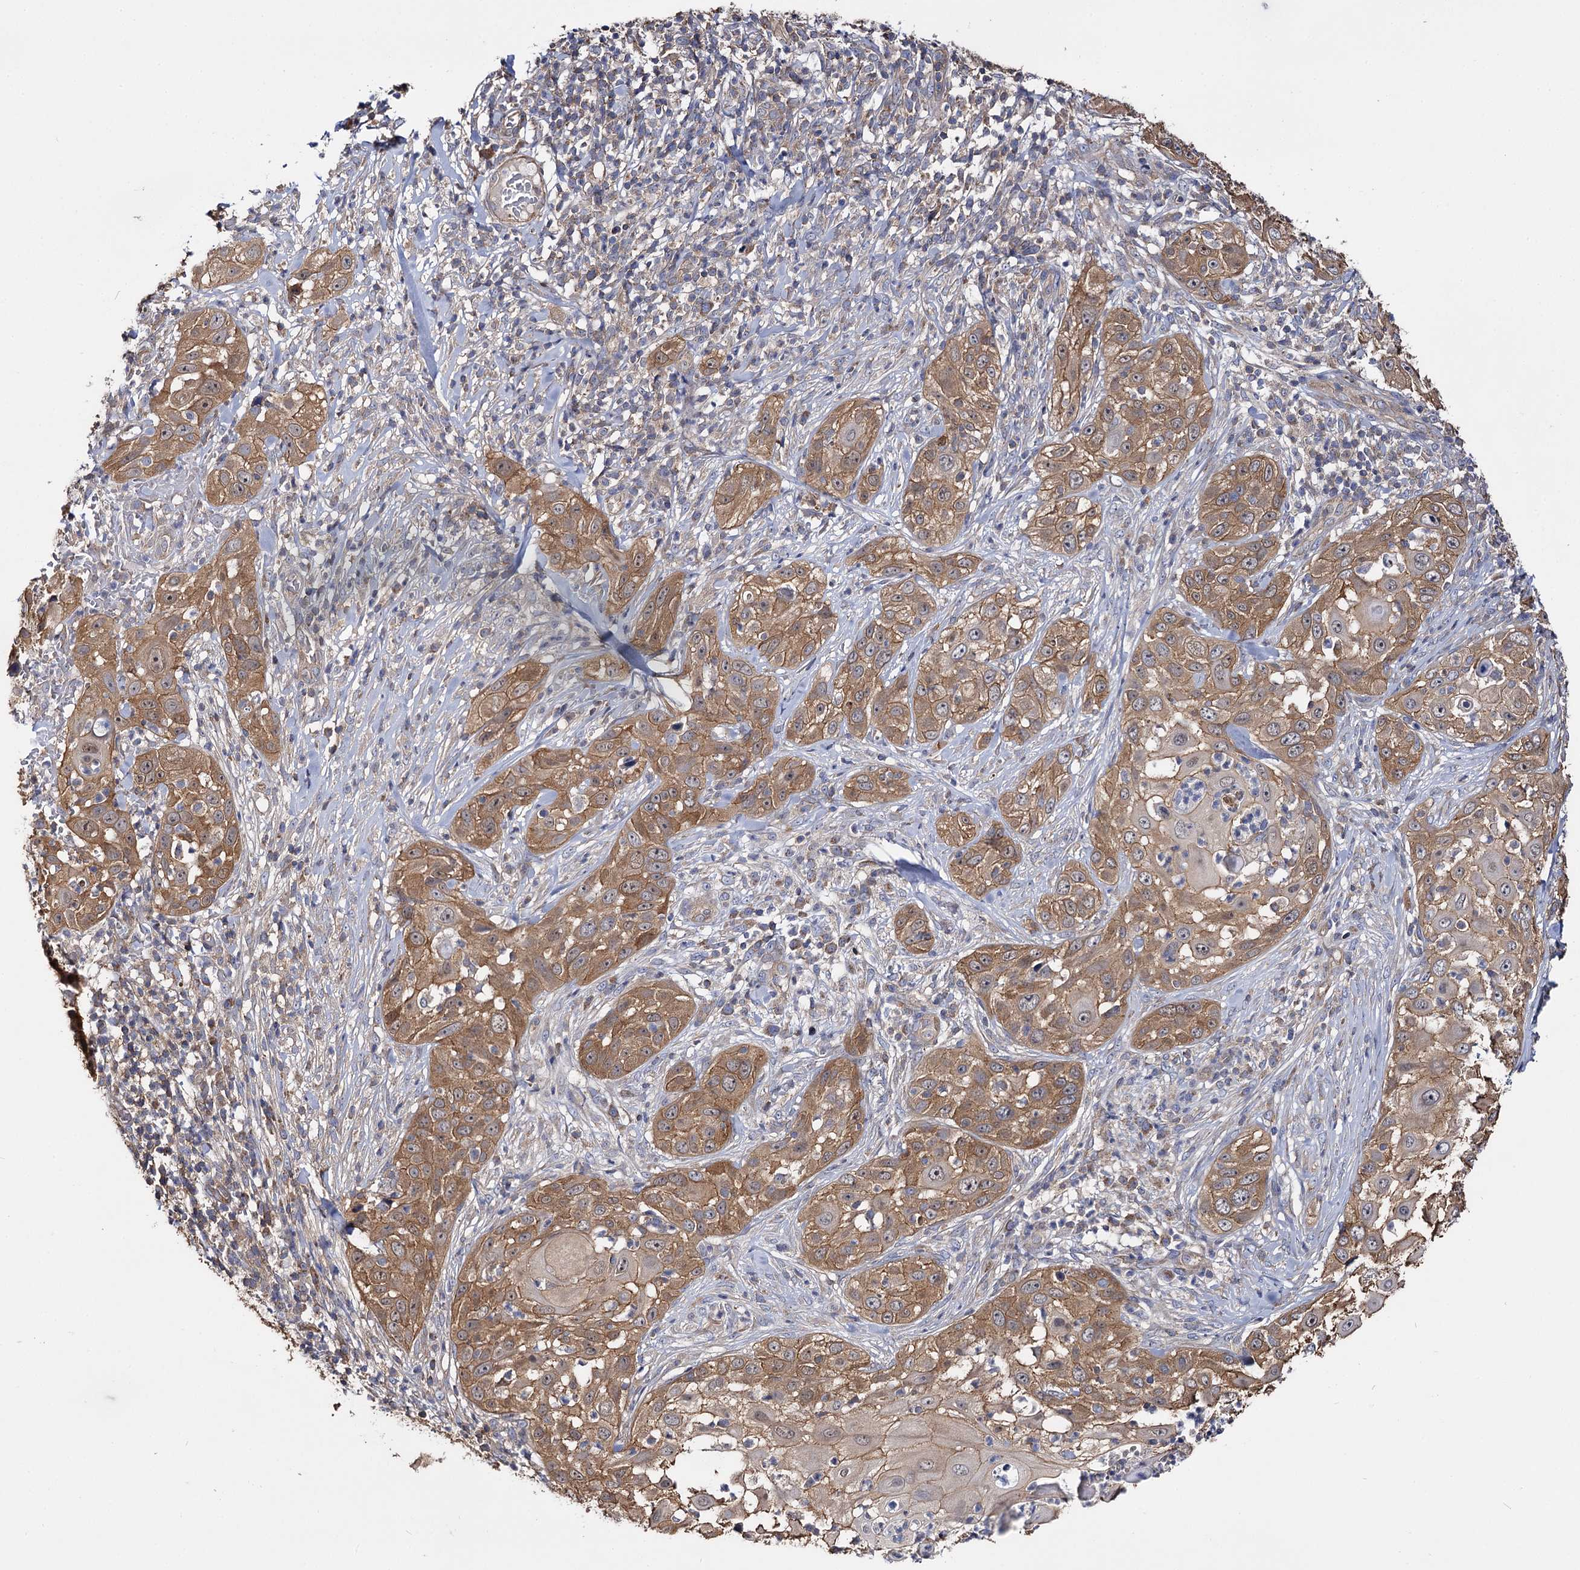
{"staining": {"intensity": "moderate", "quantity": ">75%", "location": "cytoplasmic/membranous"}, "tissue": "skin cancer", "cell_type": "Tumor cells", "image_type": "cancer", "snomed": [{"axis": "morphology", "description": "Squamous cell carcinoma, NOS"}, {"axis": "topography", "description": "Skin"}], "caption": "High-magnification brightfield microscopy of skin cancer (squamous cell carcinoma) stained with DAB (brown) and counterstained with hematoxylin (blue). tumor cells exhibit moderate cytoplasmic/membranous staining is seen in about>75% of cells.", "gene": "IDI1", "patient": {"sex": "female", "age": 44}}